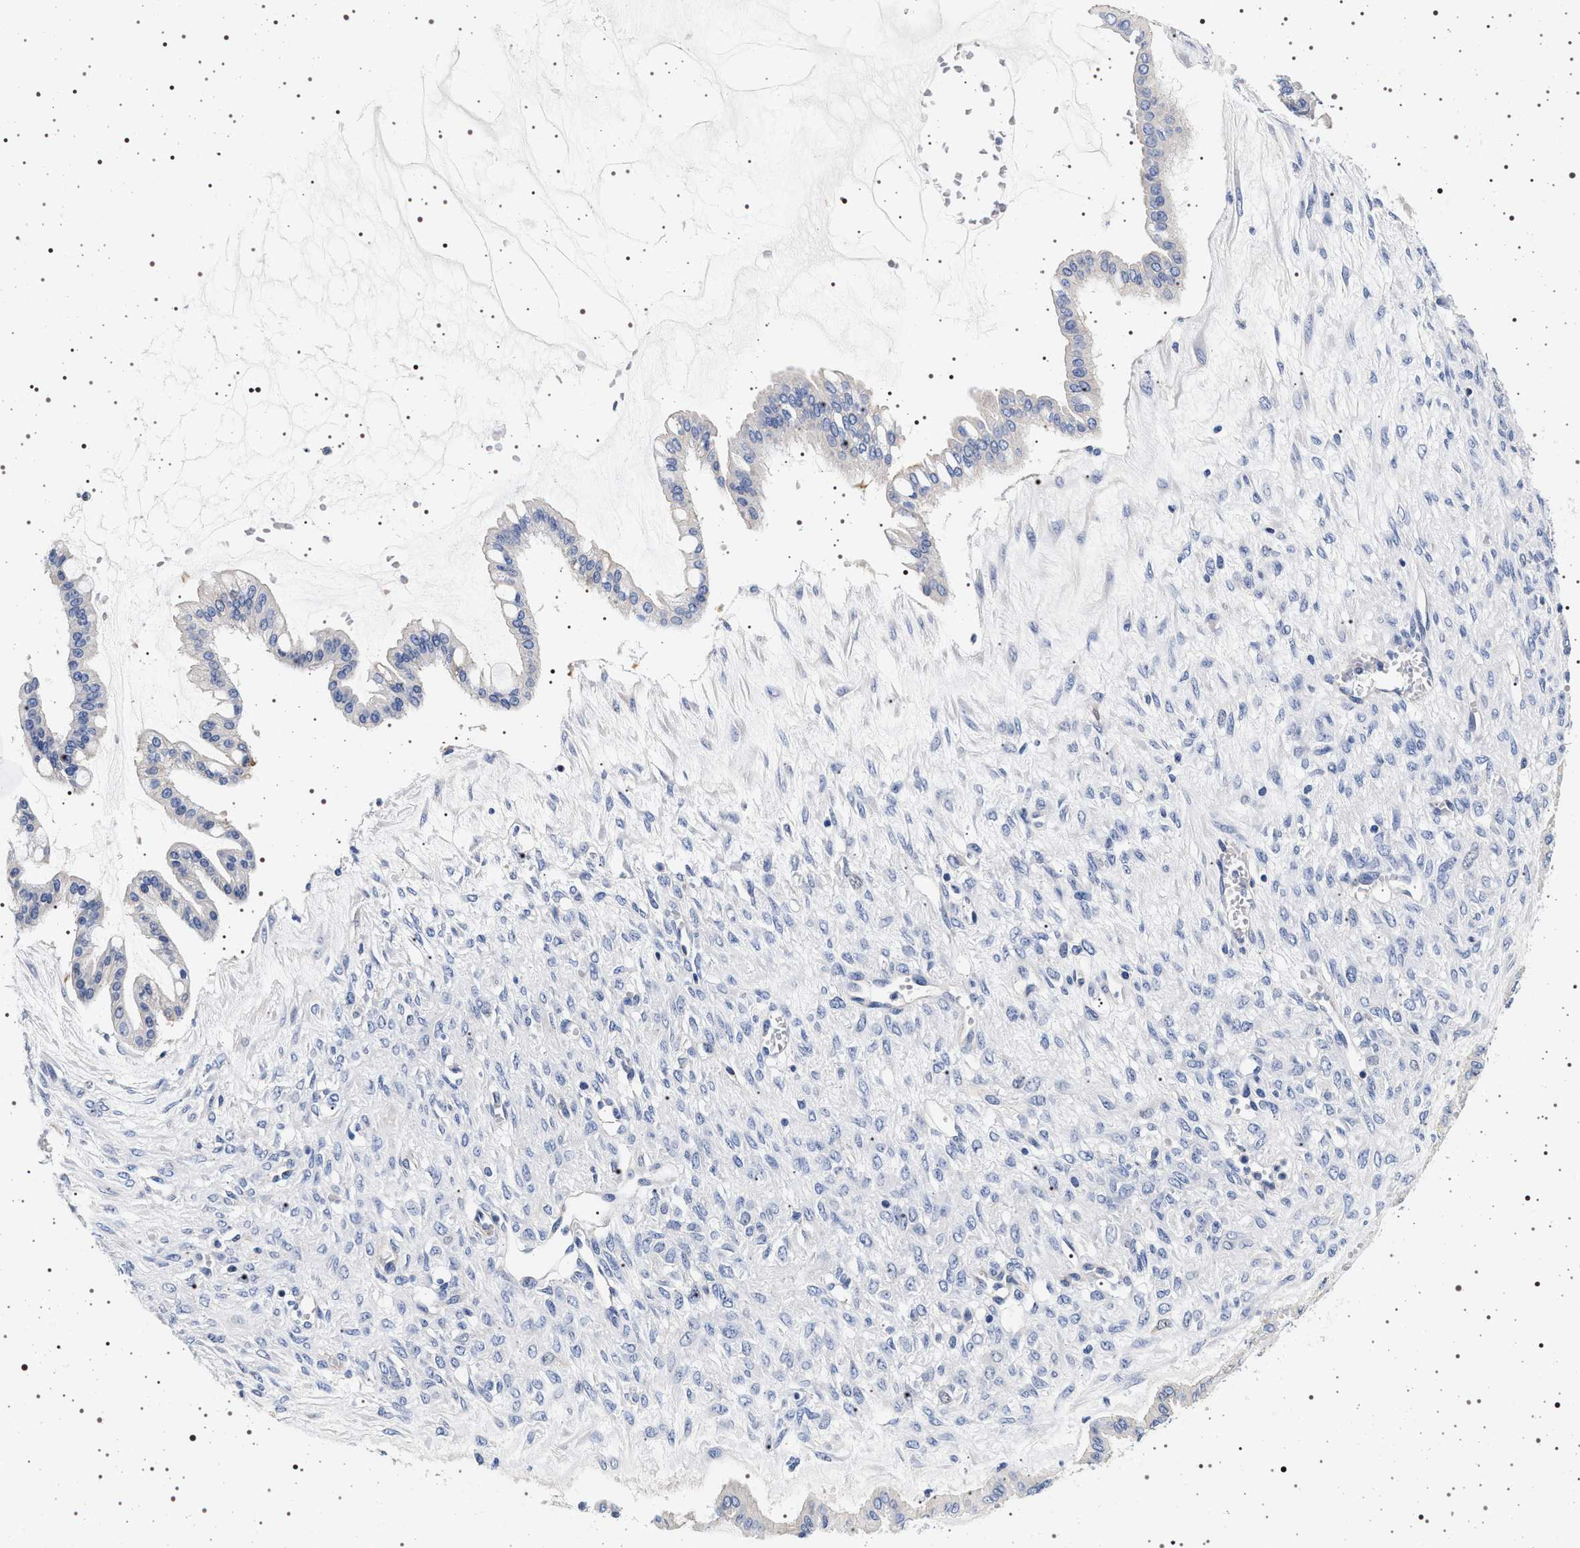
{"staining": {"intensity": "negative", "quantity": "none", "location": "none"}, "tissue": "ovarian cancer", "cell_type": "Tumor cells", "image_type": "cancer", "snomed": [{"axis": "morphology", "description": "Cystadenocarcinoma, mucinous, NOS"}, {"axis": "topography", "description": "Ovary"}], "caption": "Immunohistochemistry (IHC) image of human ovarian mucinous cystadenocarcinoma stained for a protein (brown), which displays no staining in tumor cells.", "gene": "HSD17B1", "patient": {"sex": "female", "age": 73}}